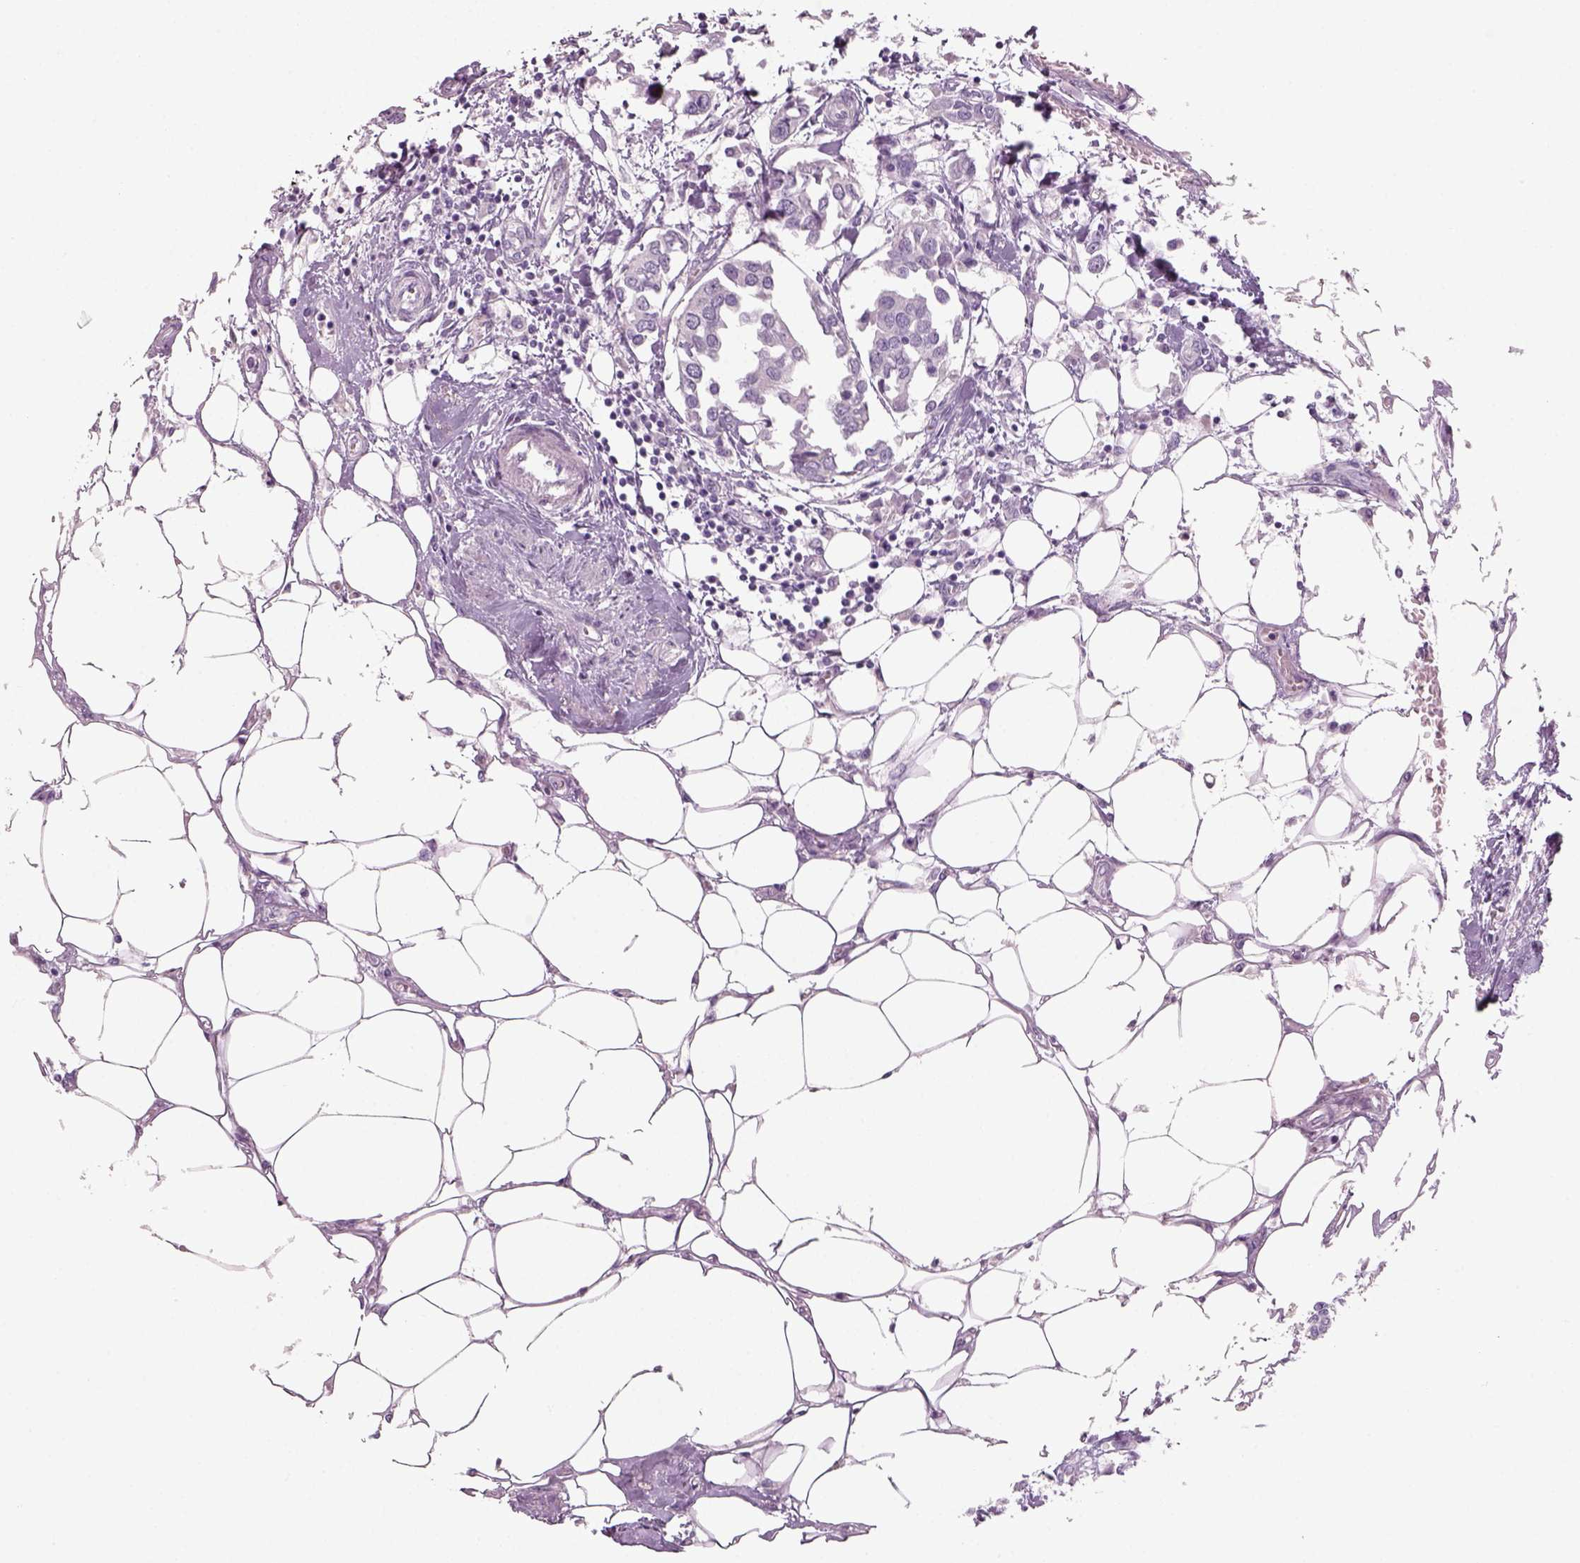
{"staining": {"intensity": "negative", "quantity": "none", "location": "none"}, "tissue": "breast cancer", "cell_type": "Tumor cells", "image_type": "cancer", "snomed": [{"axis": "morphology", "description": "Duct carcinoma"}, {"axis": "topography", "description": "Breast"}], "caption": "DAB immunohistochemical staining of breast cancer (infiltrating ductal carcinoma) shows no significant positivity in tumor cells.", "gene": "SLC6A2", "patient": {"sex": "female", "age": 83}}